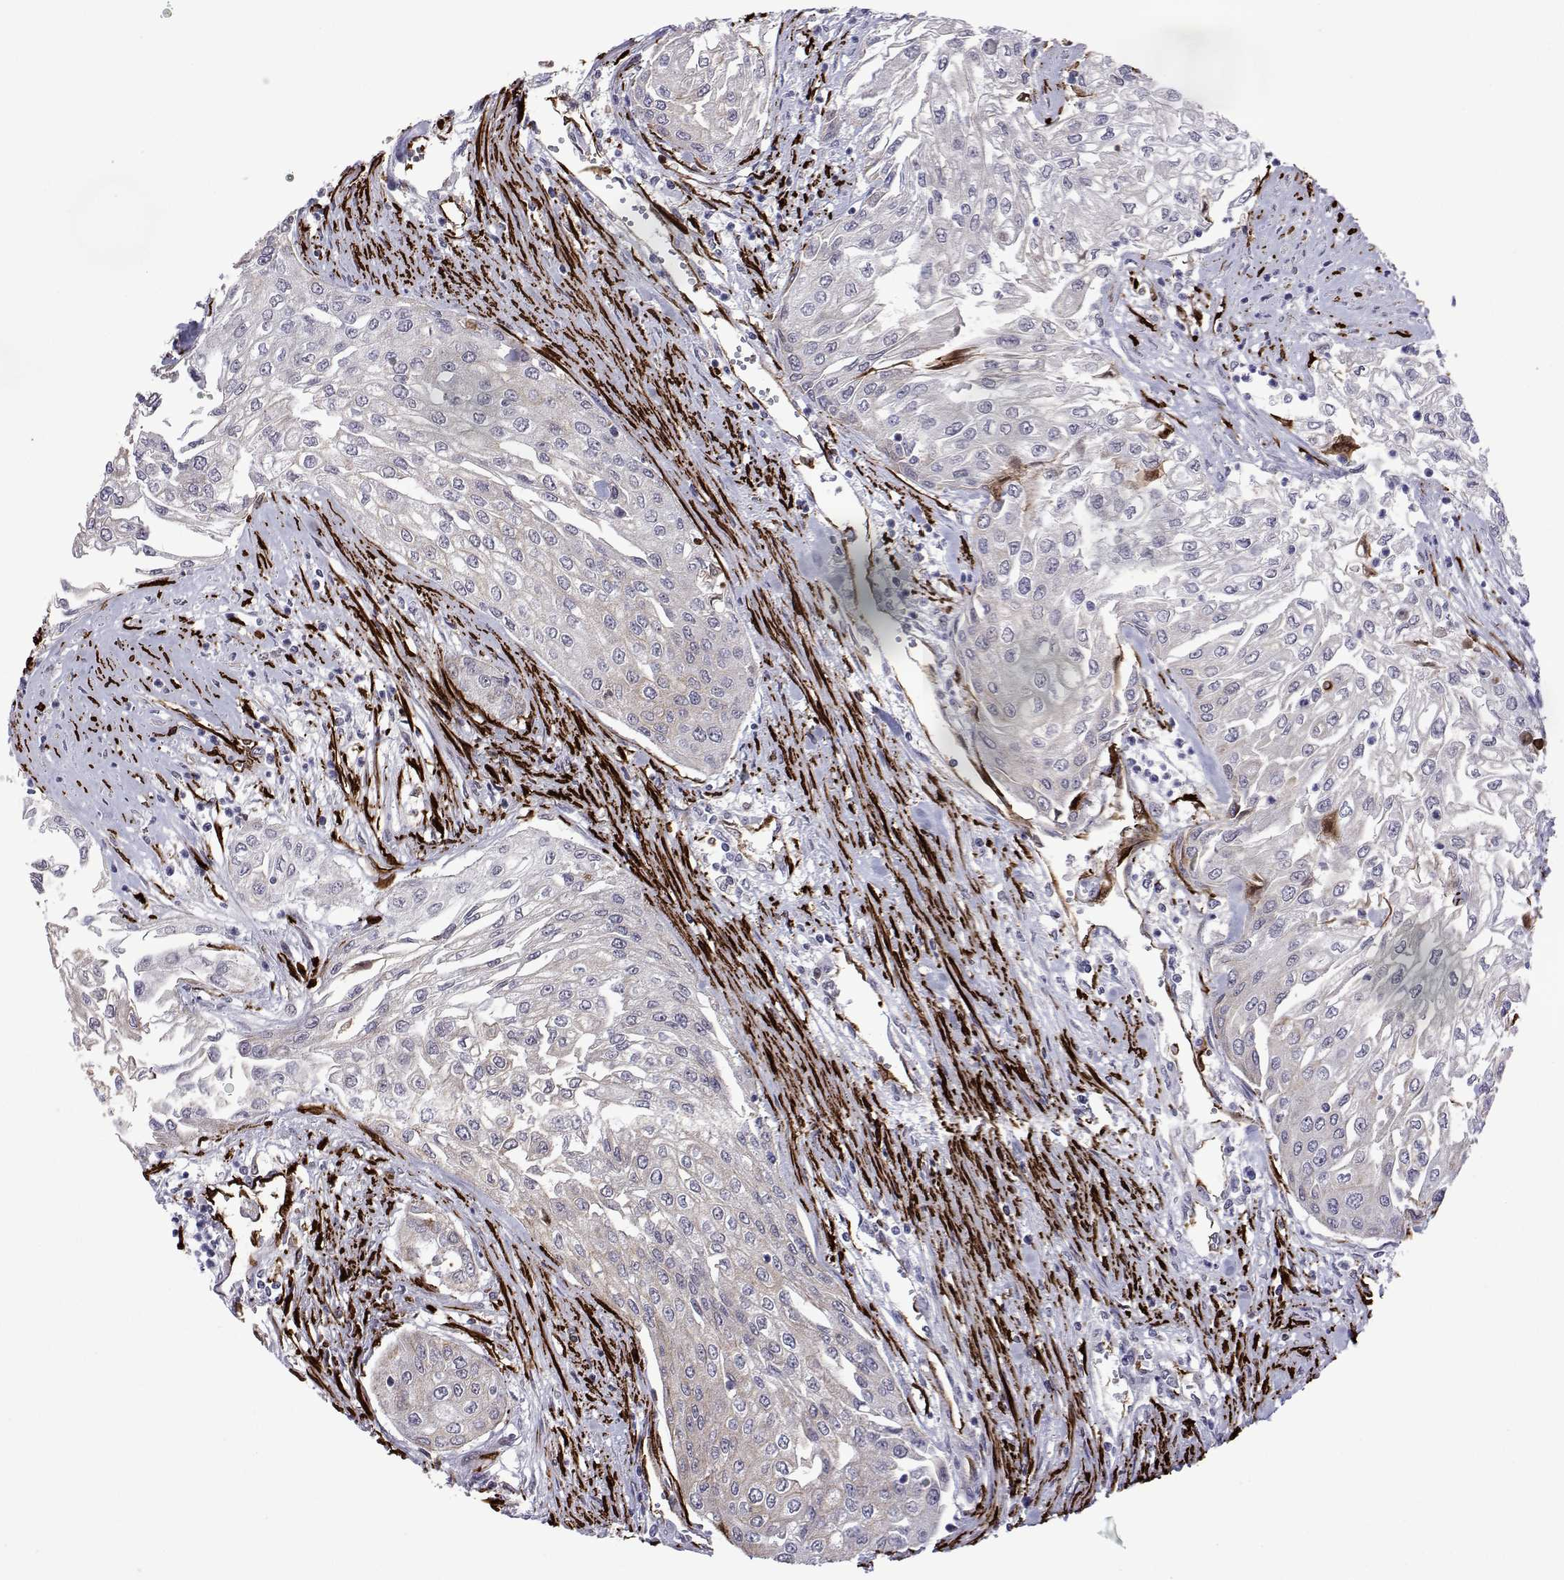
{"staining": {"intensity": "negative", "quantity": "none", "location": "none"}, "tissue": "urothelial cancer", "cell_type": "Tumor cells", "image_type": "cancer", "snomed": [{"axis": "morphology", "description": "Urothelial carcinoma, High grade"}, {"axis": "topography", "description": "Urinary bladder"}], "caption": "IHC of urothelial cancer displays no positivity in tumor cells.", "gene": "EFCAB3", "patient": {"sex": "male", "age": 62}}